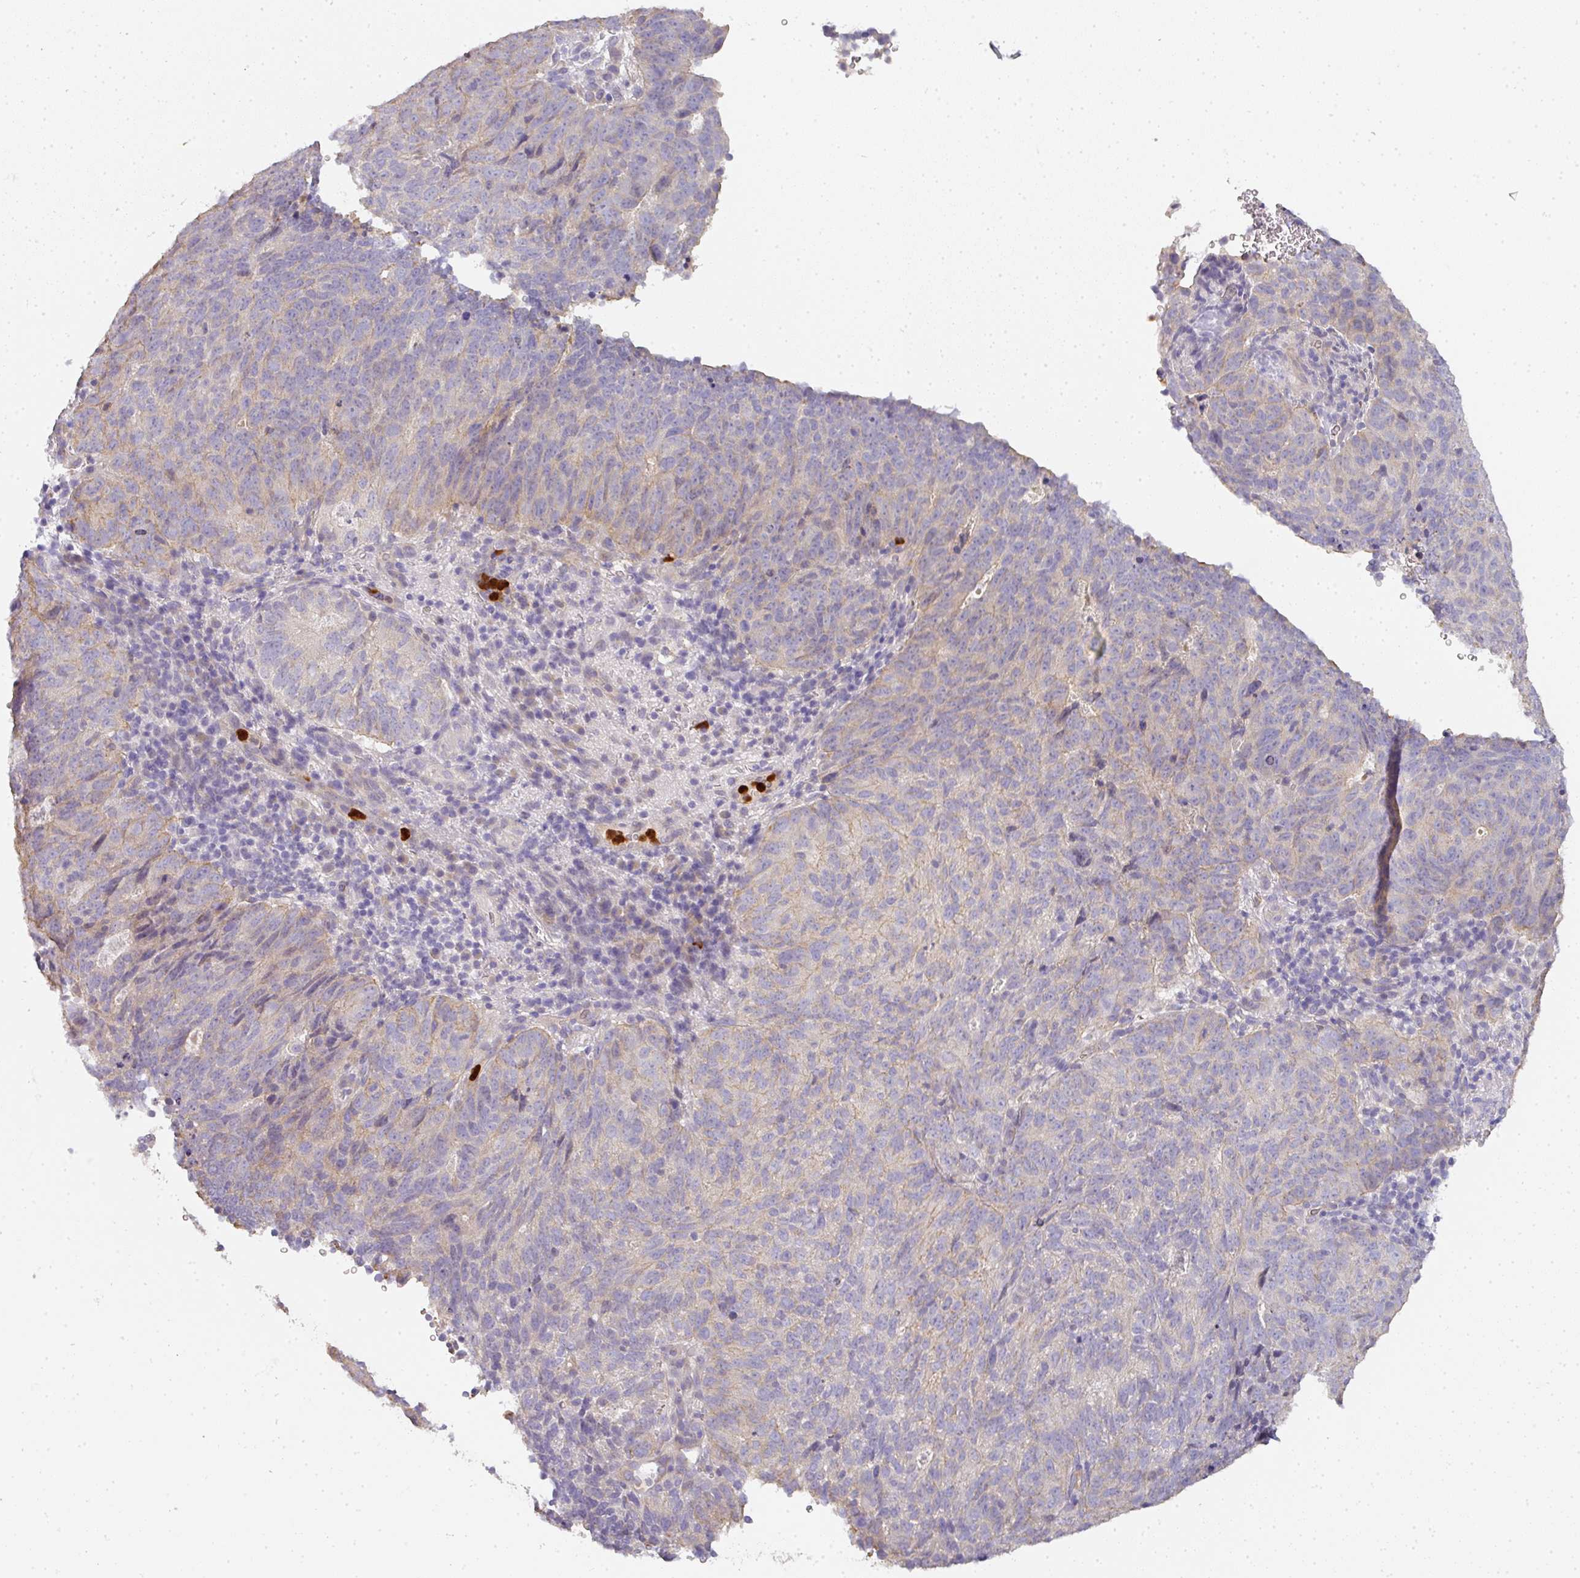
{"staining": {"intensity": "weak", "quantity": "<25%", "location": "cytoplasmic/membranous"}, "tissue": "cervical cancer", "cell_type": "Tumor cells", "image_type": "cancer", "snomed": [{"axis": "morphology", "description": "Adenocarcinoma, NOS"}, {"axis": "topography", "description": "Cervix"}], "caption": "The IHC micrograph has no significant staining in tumor cells of cervical cancer (adenocarcinoma) tissue. (Stains: DAB (3,3'-diaminobenzidine) immunohistochemistry with hematoxylin counter stain, Microscopy: brightfield microscopy at high magnification).", "gene": "HHEX", "patient": {"sex": "female", "age": 38}}